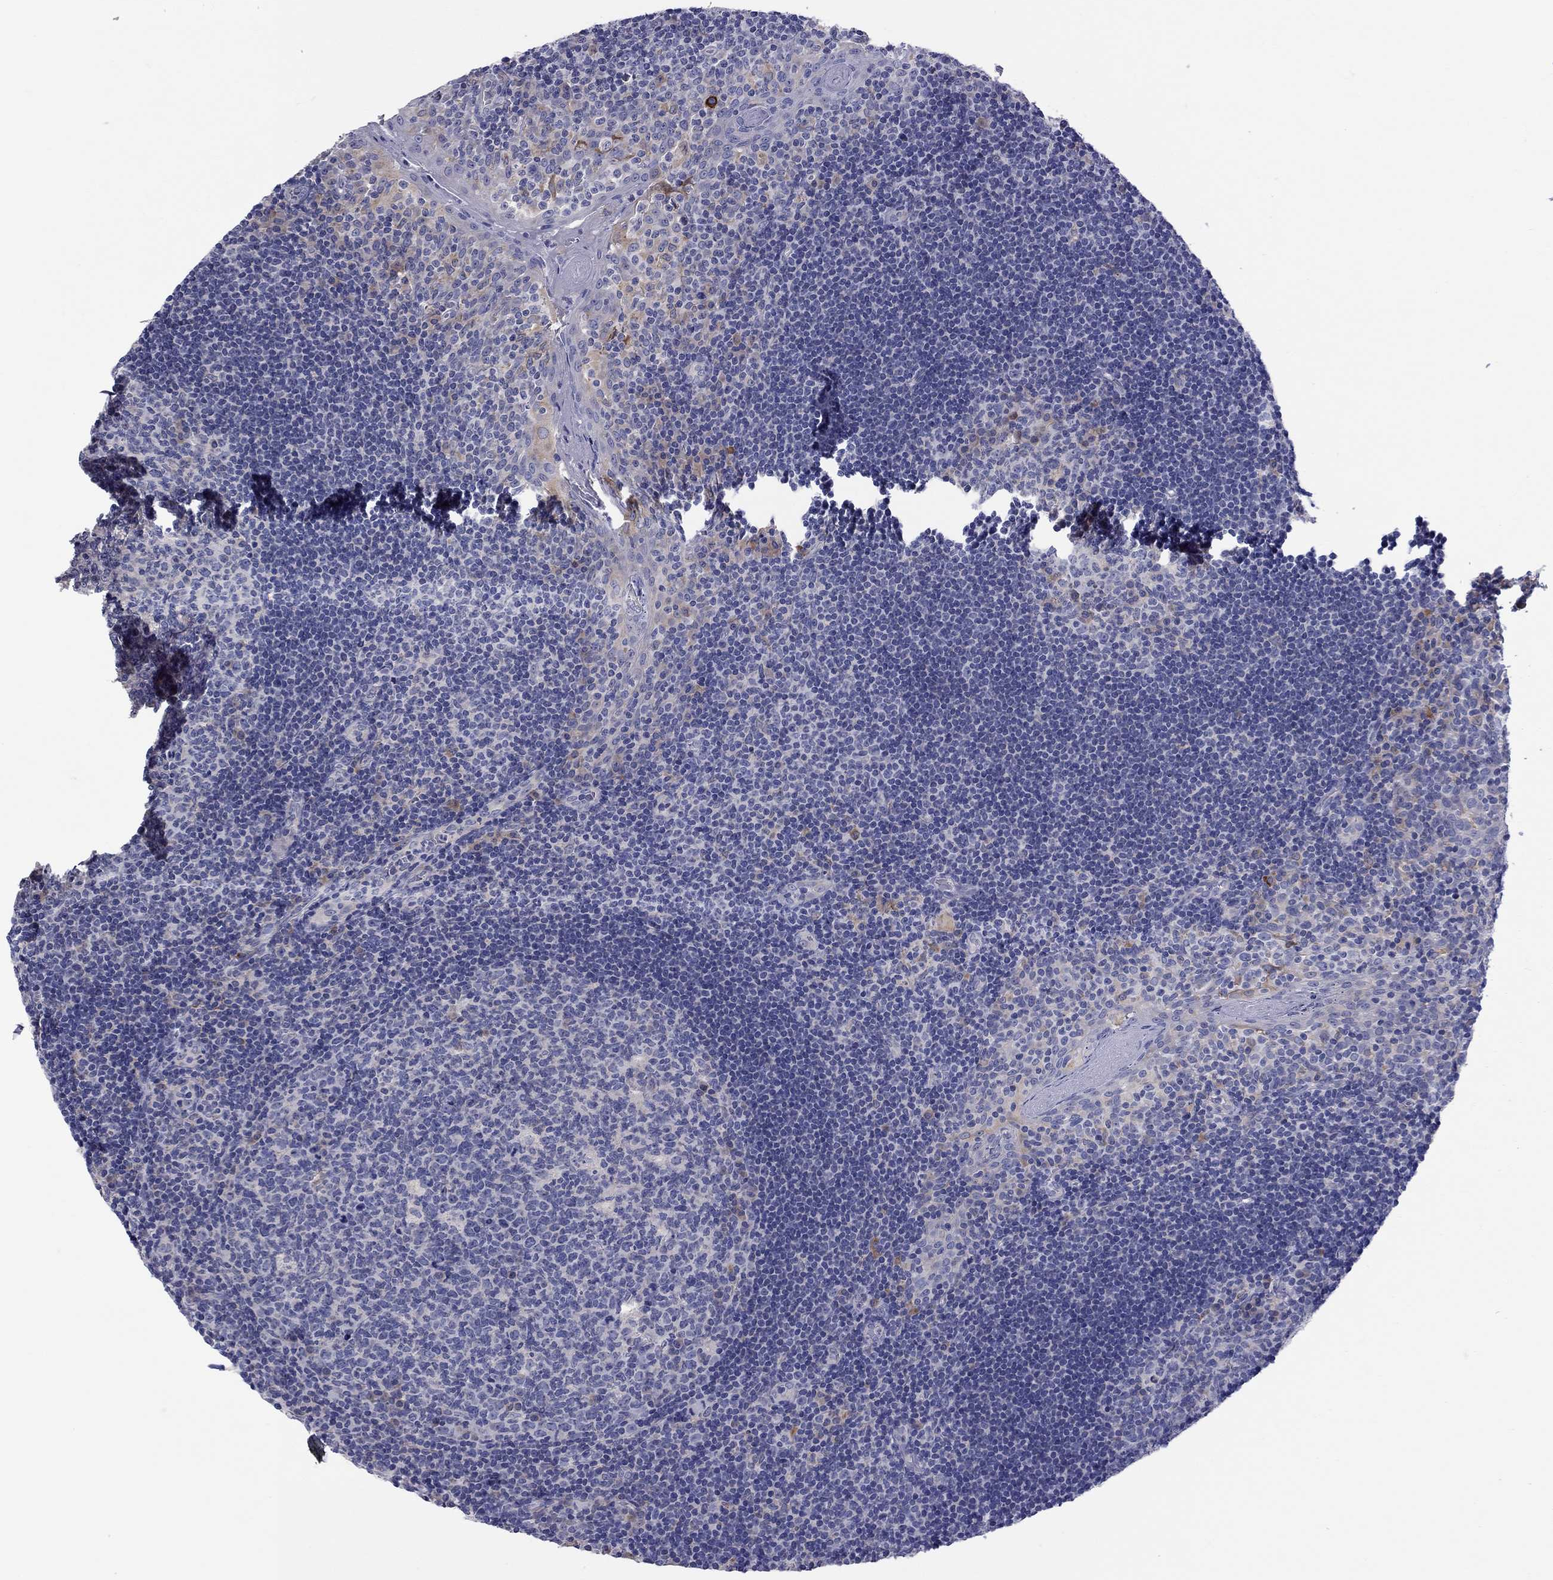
{"staining": {"intensity": "negative", "quantity": "none", "location": "none"}, "tissue": "tonsil", "cell_type": "Germinal center cells", "image_type": "normal", "snomed": [{"axis": "morphology", "description": "Normal tissue, NOS"}, {"axis": "topography", "description": "Tonsil"}], "caption": "The histopathology image displays no significant positivity in germinal center cells of tonsil.", "gene": "QRFPR", "patient": {"sex": "female", "age": 13}}